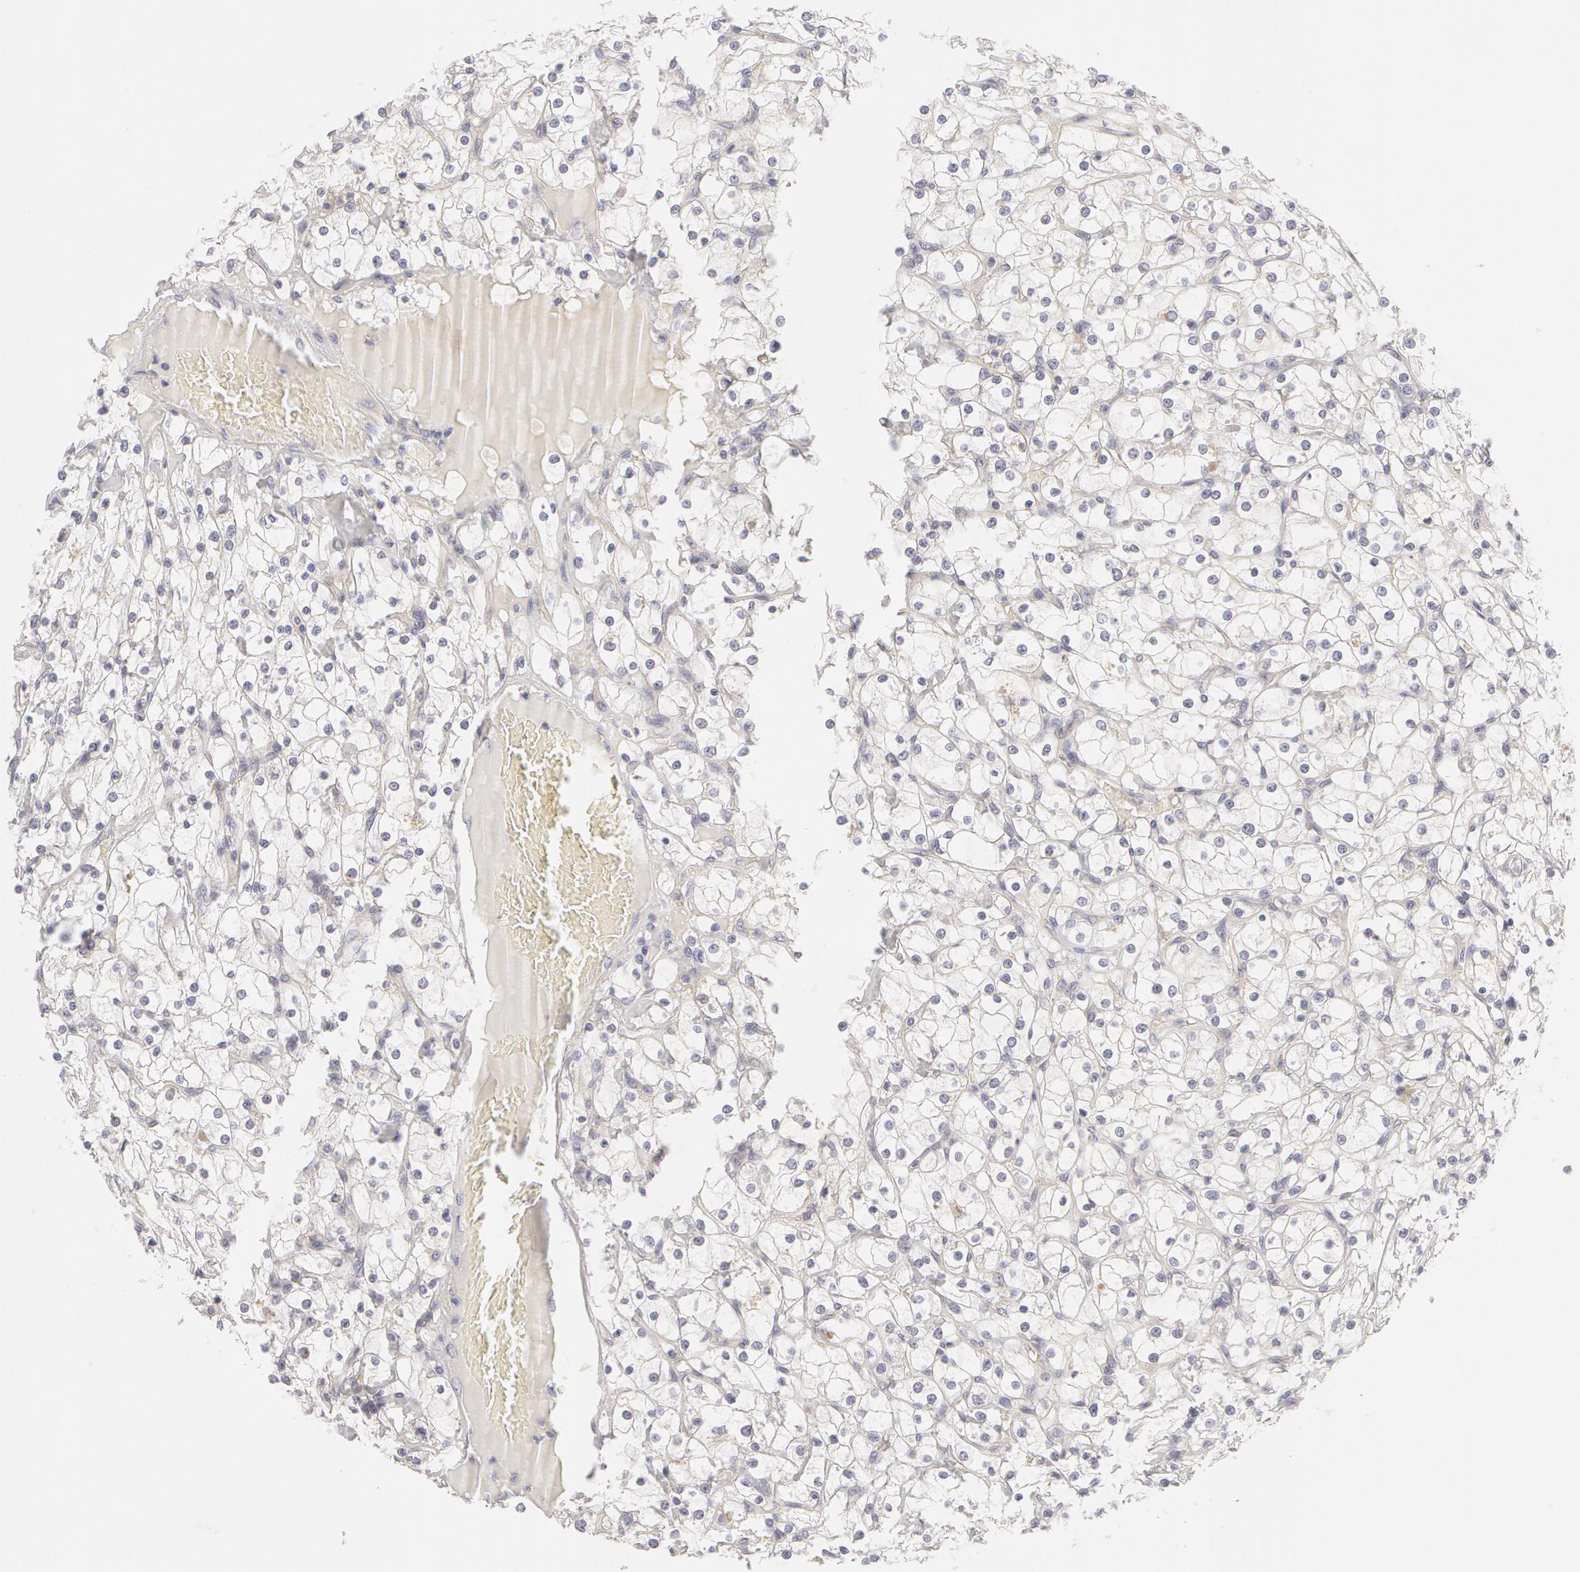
{"staining": {"intensity": "negative", "quantity": "none", "location": "none"}, "tissue": "renal cancer", "cell_type": "Tumor cells", "image_type": "cancer", "snomed": [{"axis": "morphology", "description": "Adenocarcinoma, NOS"}, {"axis": "topography", "description": "Kidney"}], "caption": "Photomicrograph shows no protein positivity in tumor cells of renal cancer (adenocarcinoma) tissue. (Brightfield microscopy of DAB (3,3'-diaminobenzidine) immunohistochemistry at high magnification).", "gene": "ABCB1", "patient": {"sex": "female", "age": 73}}